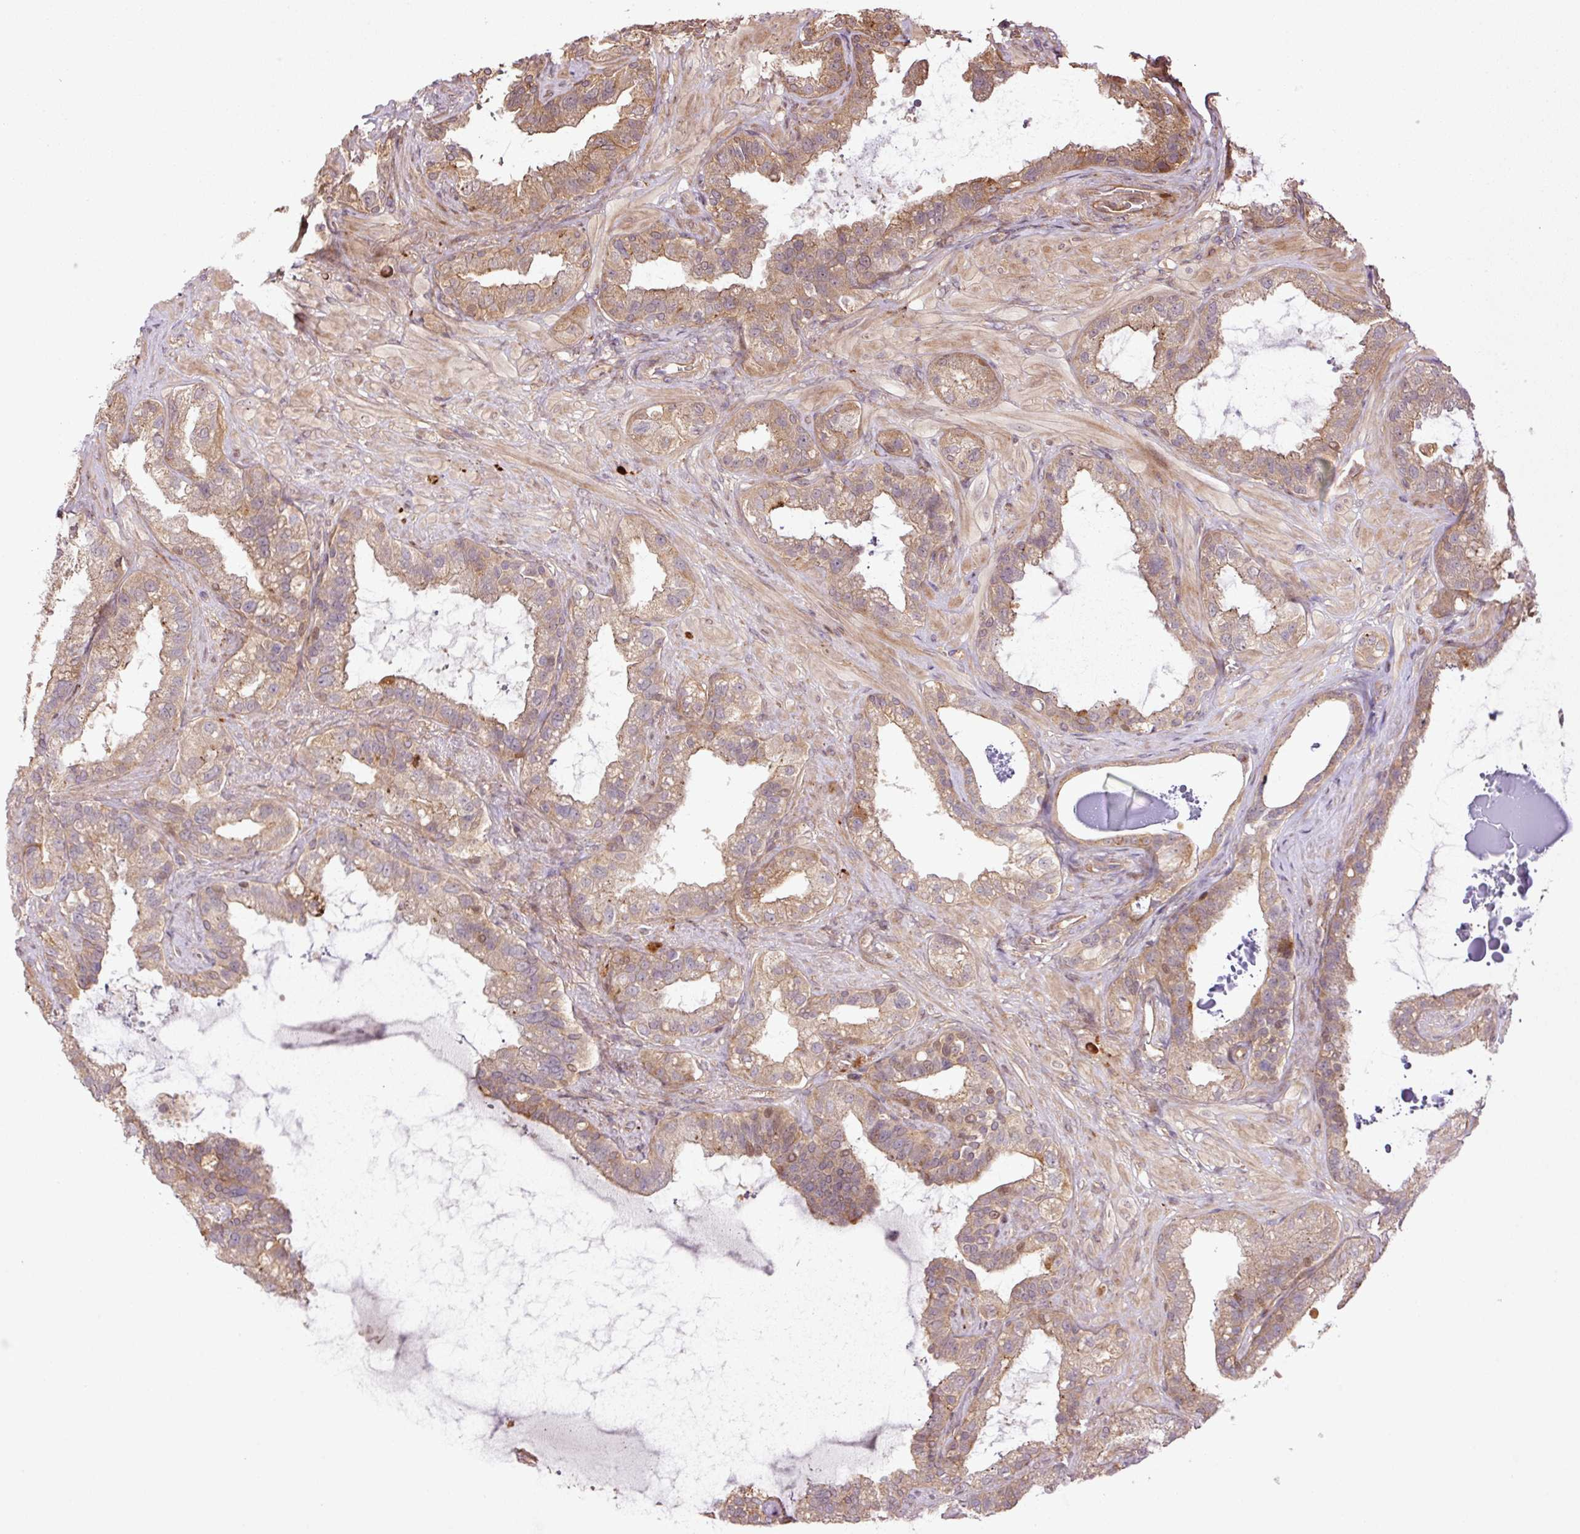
{"staining": {"intensity": "moderate", "quantity": ">75%", "location": "cytoplasmic/membranous"}, "tissue": "seminal vesicle", "cell_type": "Glandular cells", "image_type": "normal", "snomed": [{"axis": "morphology", "description": "Normal tissue, NOS"}, {"axis": "topography", "description": "Seminal veicle"}, {"axis": "topography", "description": "Peripheral nerve tissue"}], "caption": "Protein expression analysis of normal human seminal vesicle reveals moderate cytoplasmic/membranous positivity in about >75% of glandular cells. Nuclei are stained in blue.", "gene": "OXER1", "patient": {"sex": "male", "age": 76}}